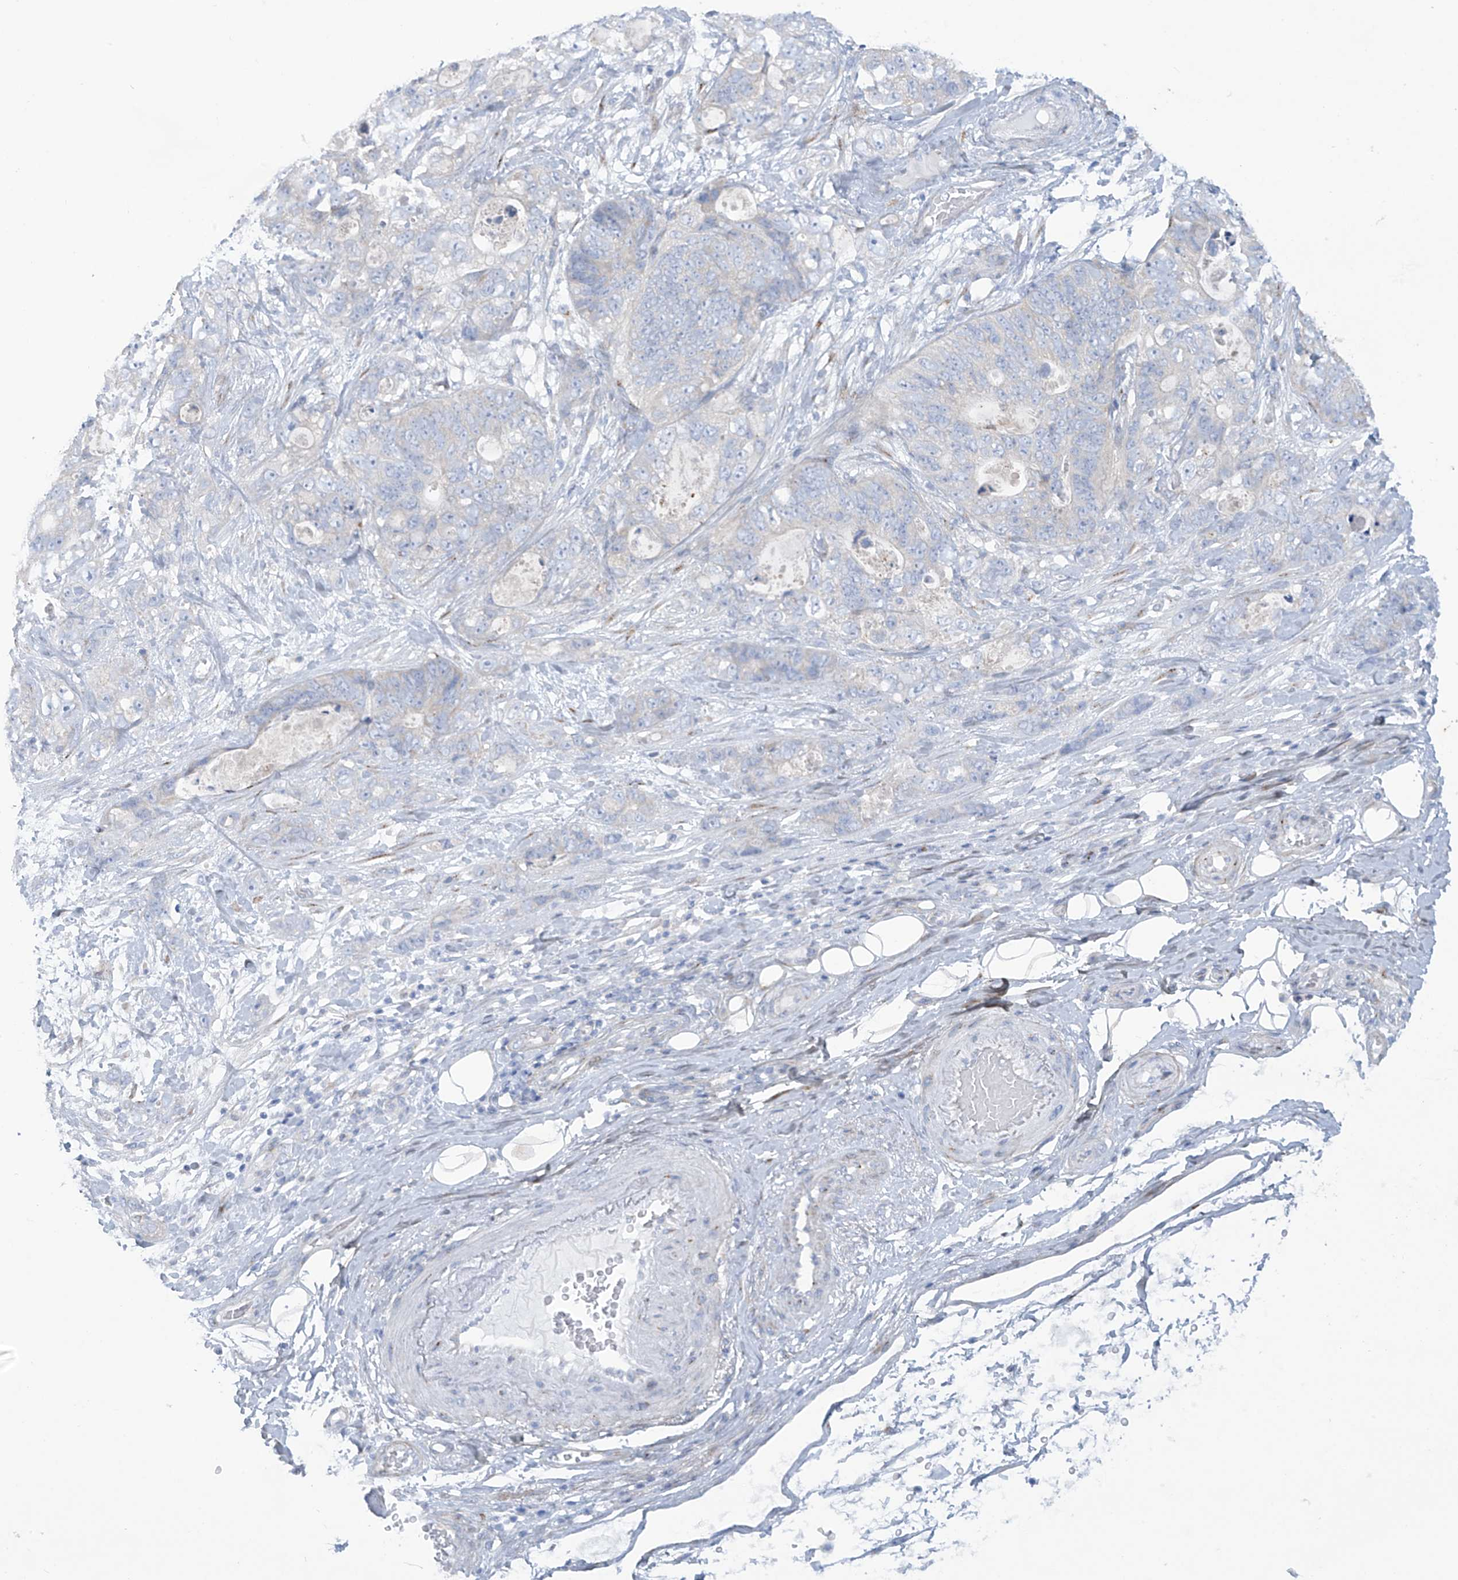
{"staining": {"intensity": "negative", "quantity": "none", "location": "none"}, "tissue": "stomach cancer", "cell_type": "Tumor cells", "image_type": "cancer", "snomed": [{"axis": "morphology", "description": "Normal tissue, NOS"}, {"axis": "morphology", "description": "Adenocarcinoma, NOS"}, {"axis": "topography", "description": "Stomach"}], "caption": "Tumor cells are negative for brown protein staining in stomach adenocarcinoma.", "gene": "TRMT2B", "patient": {"sex": "female", "age": 89}}